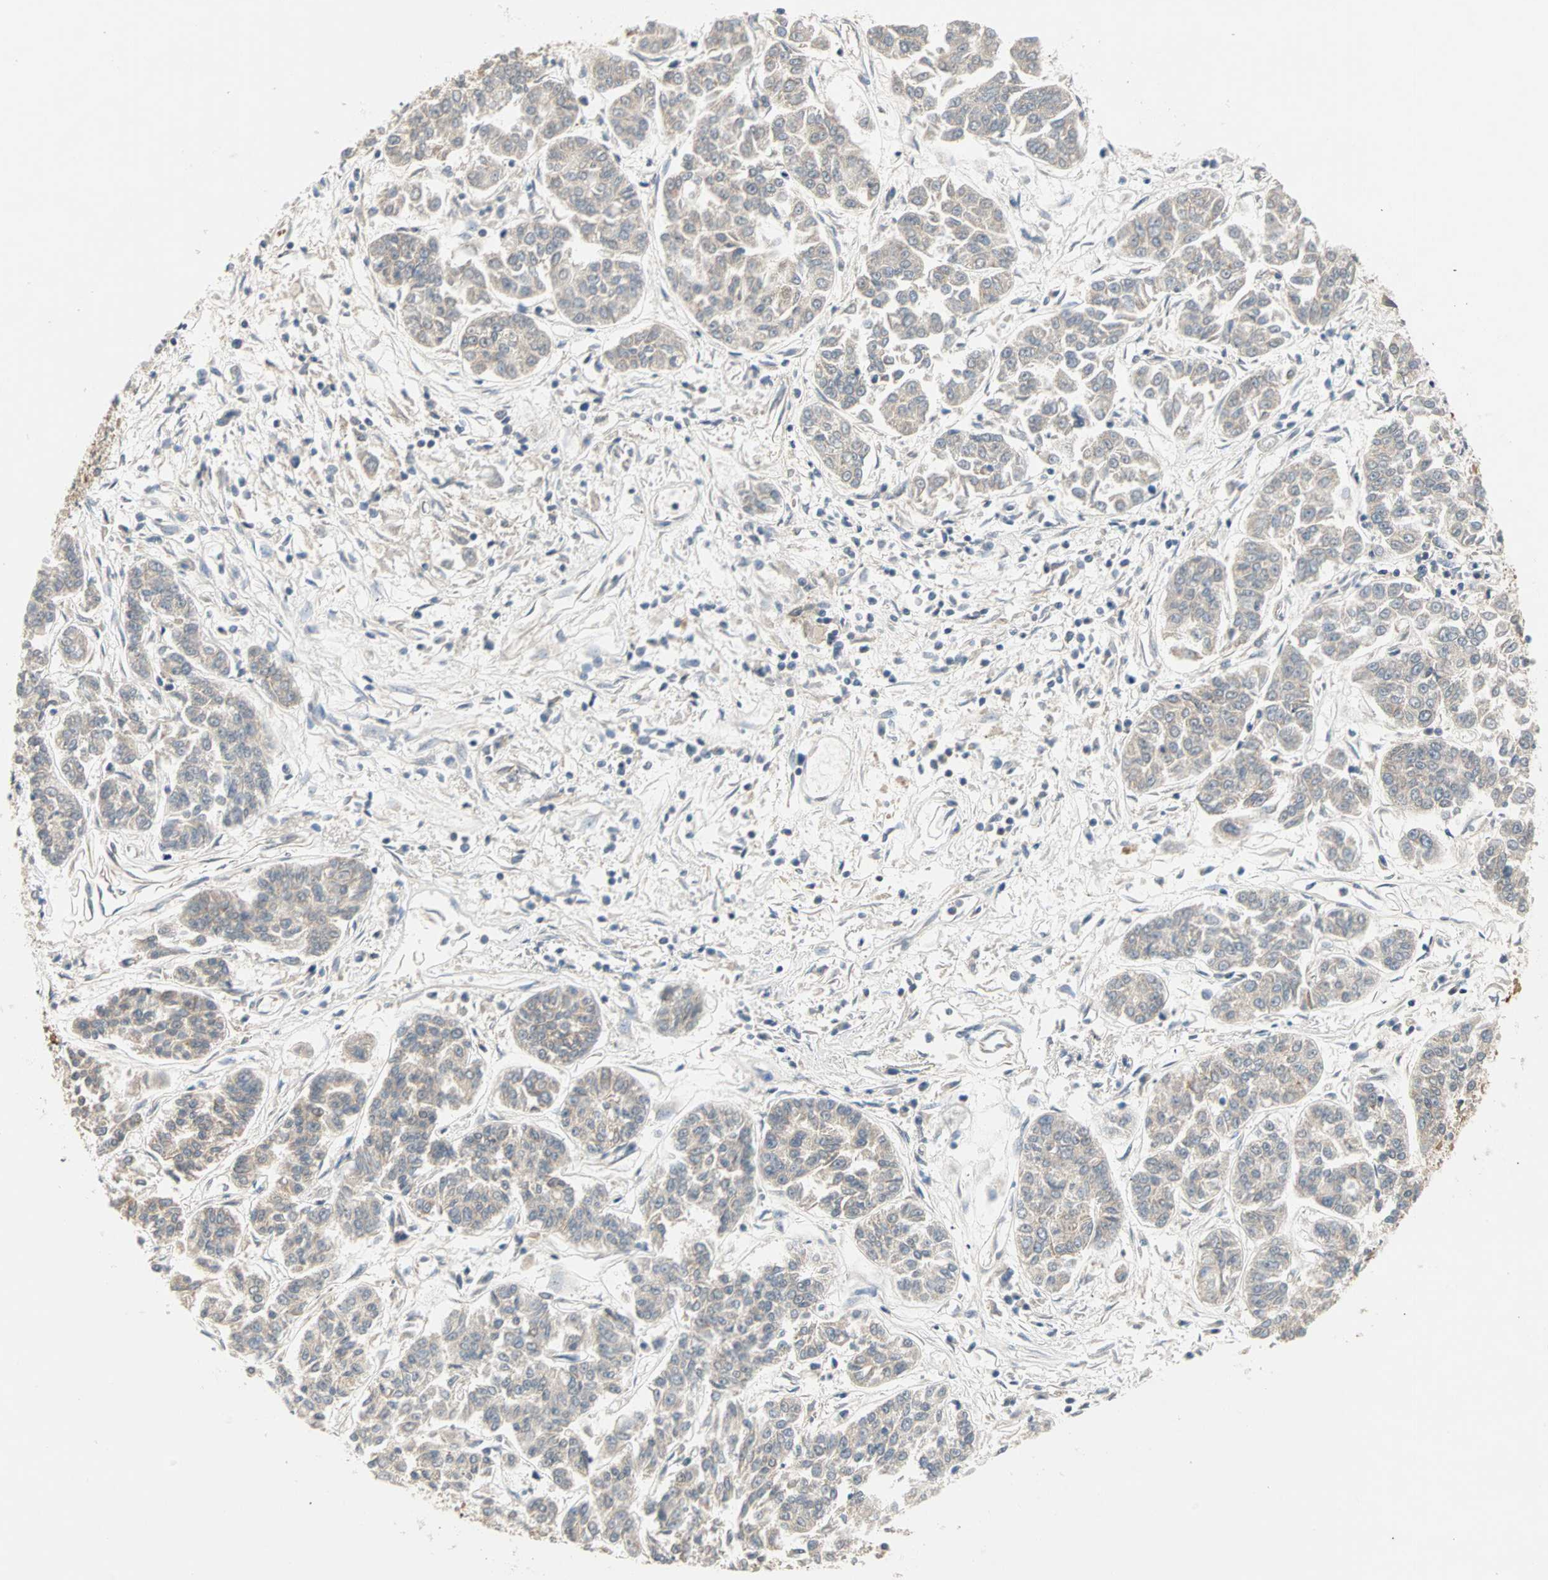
{"staining": {"intensity": "weak", "quantity": "25%-75%", "location": "cytoplasmic/membranous"}, "tissue": "lung cancer", "cell_type": "Tumor cells", "image_type": "cancer", "snomed": [{"axis": "morphology", "description": "Adenocarcinoma, NOS"}, {"axis": "topography", "description": "Lung"}], "caption": "Adenocarcinoma (lung) stained with a brown dye reveals weak cytoplasmic/membranous positive positivity in approximately 25%-75% of tumor cells.", "gene": "PROS1", "patient": {"sex": "male", "age": 84}}